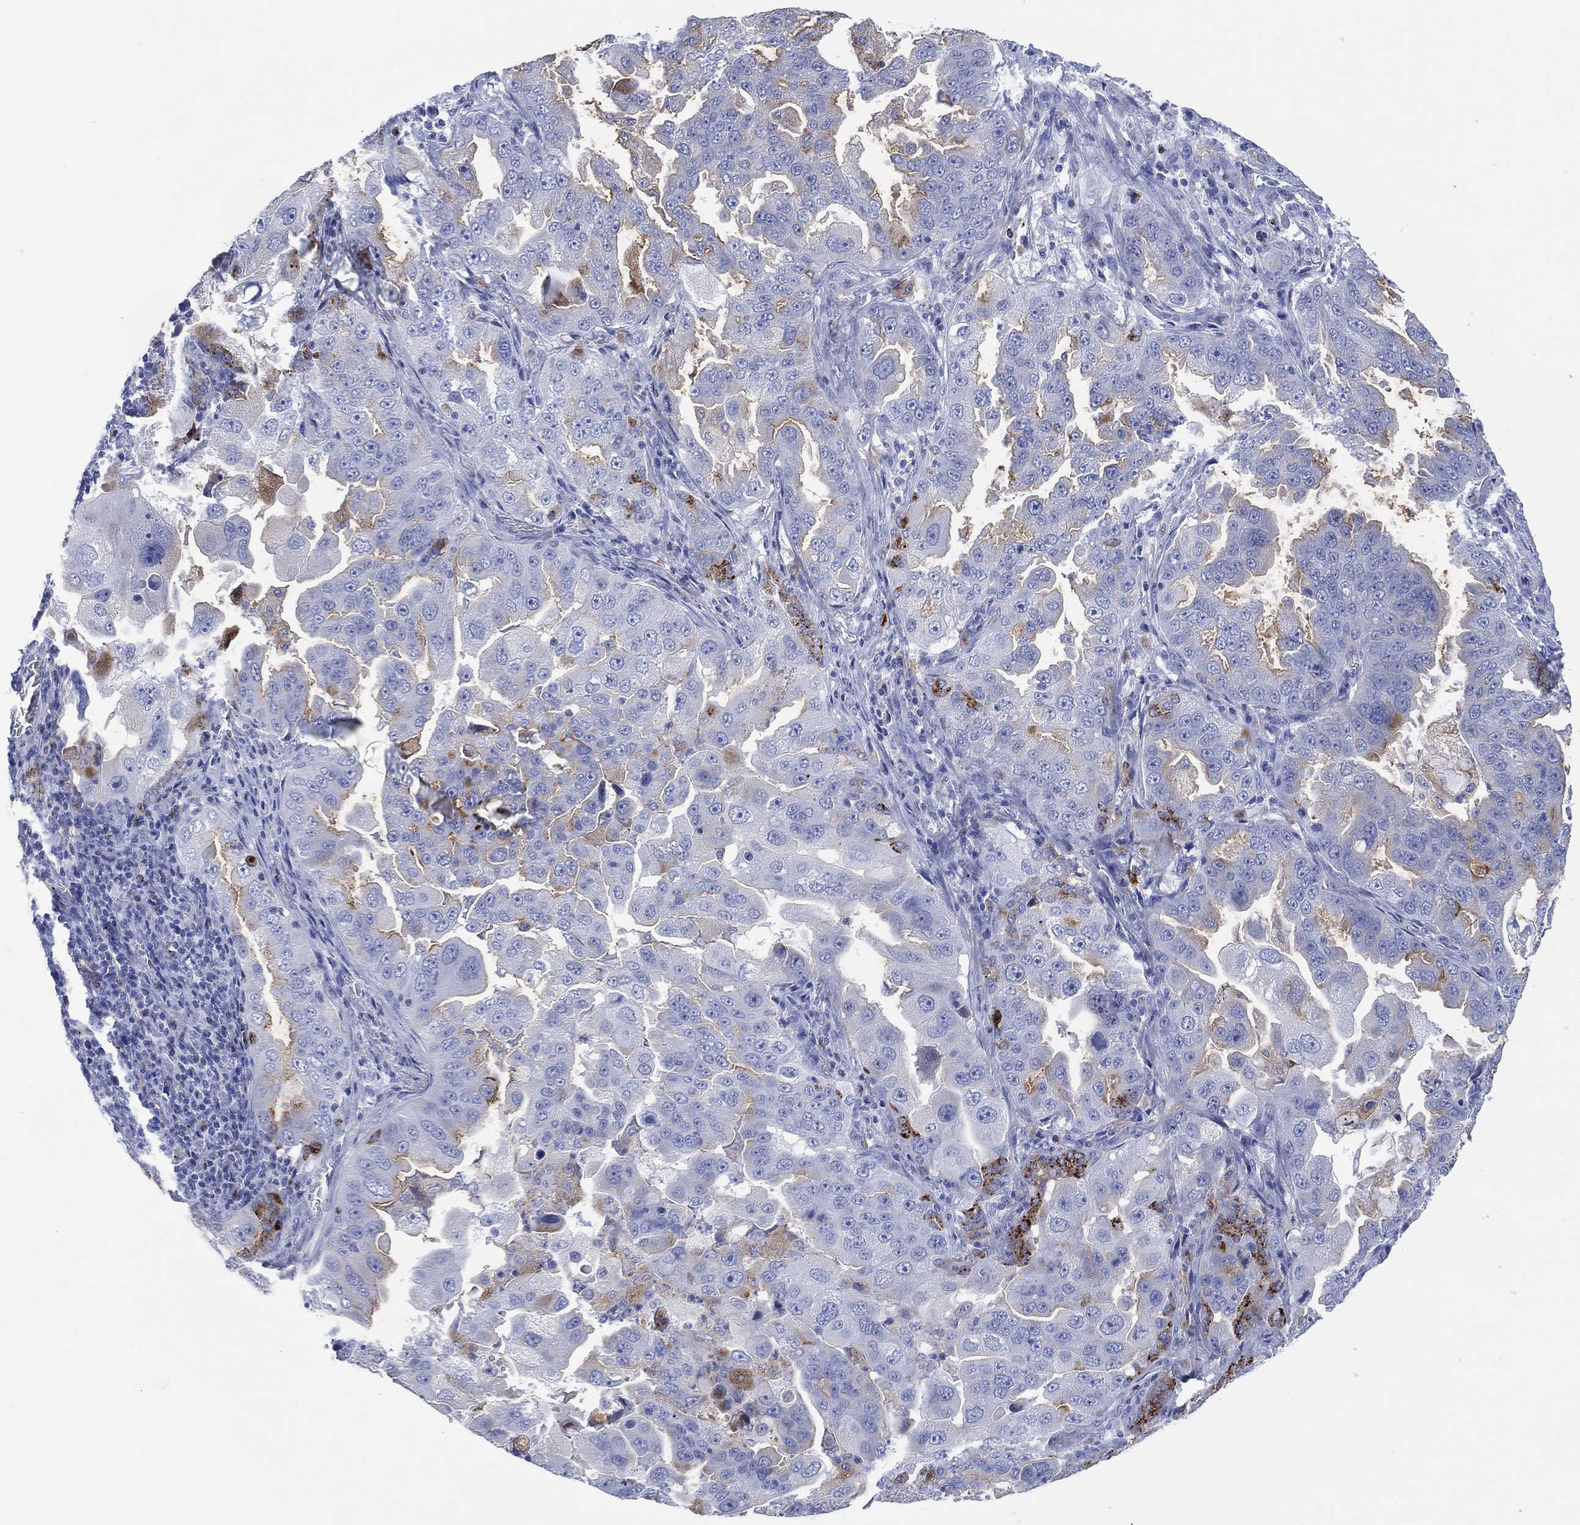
{"staining": {"intensity": "moderate", "quantity": "<25%", "location": "cytoplasmic/membranous"}, "tissue": "lung cancer", "cell_type": "Tumor cells", "image_type": "cancer", "snomed": [{"axis": "morphology", "description": "Adenocarcinoma, NOS"}, {"axis": "topography", "description": "Lung"}], "caption": "High-power microscopy captured an IHC histopathology image of lung adenocarcinoma, revealing moderate cytoplasmic/membranous positivity in approximately <25% of tumor cells. Using DAB (brown) and hematoxylin (blue) stains, captured at high magnification using brightfield microscopy.", "gene": "DPP4", "patient": {"sex": "female", "age": 61}}